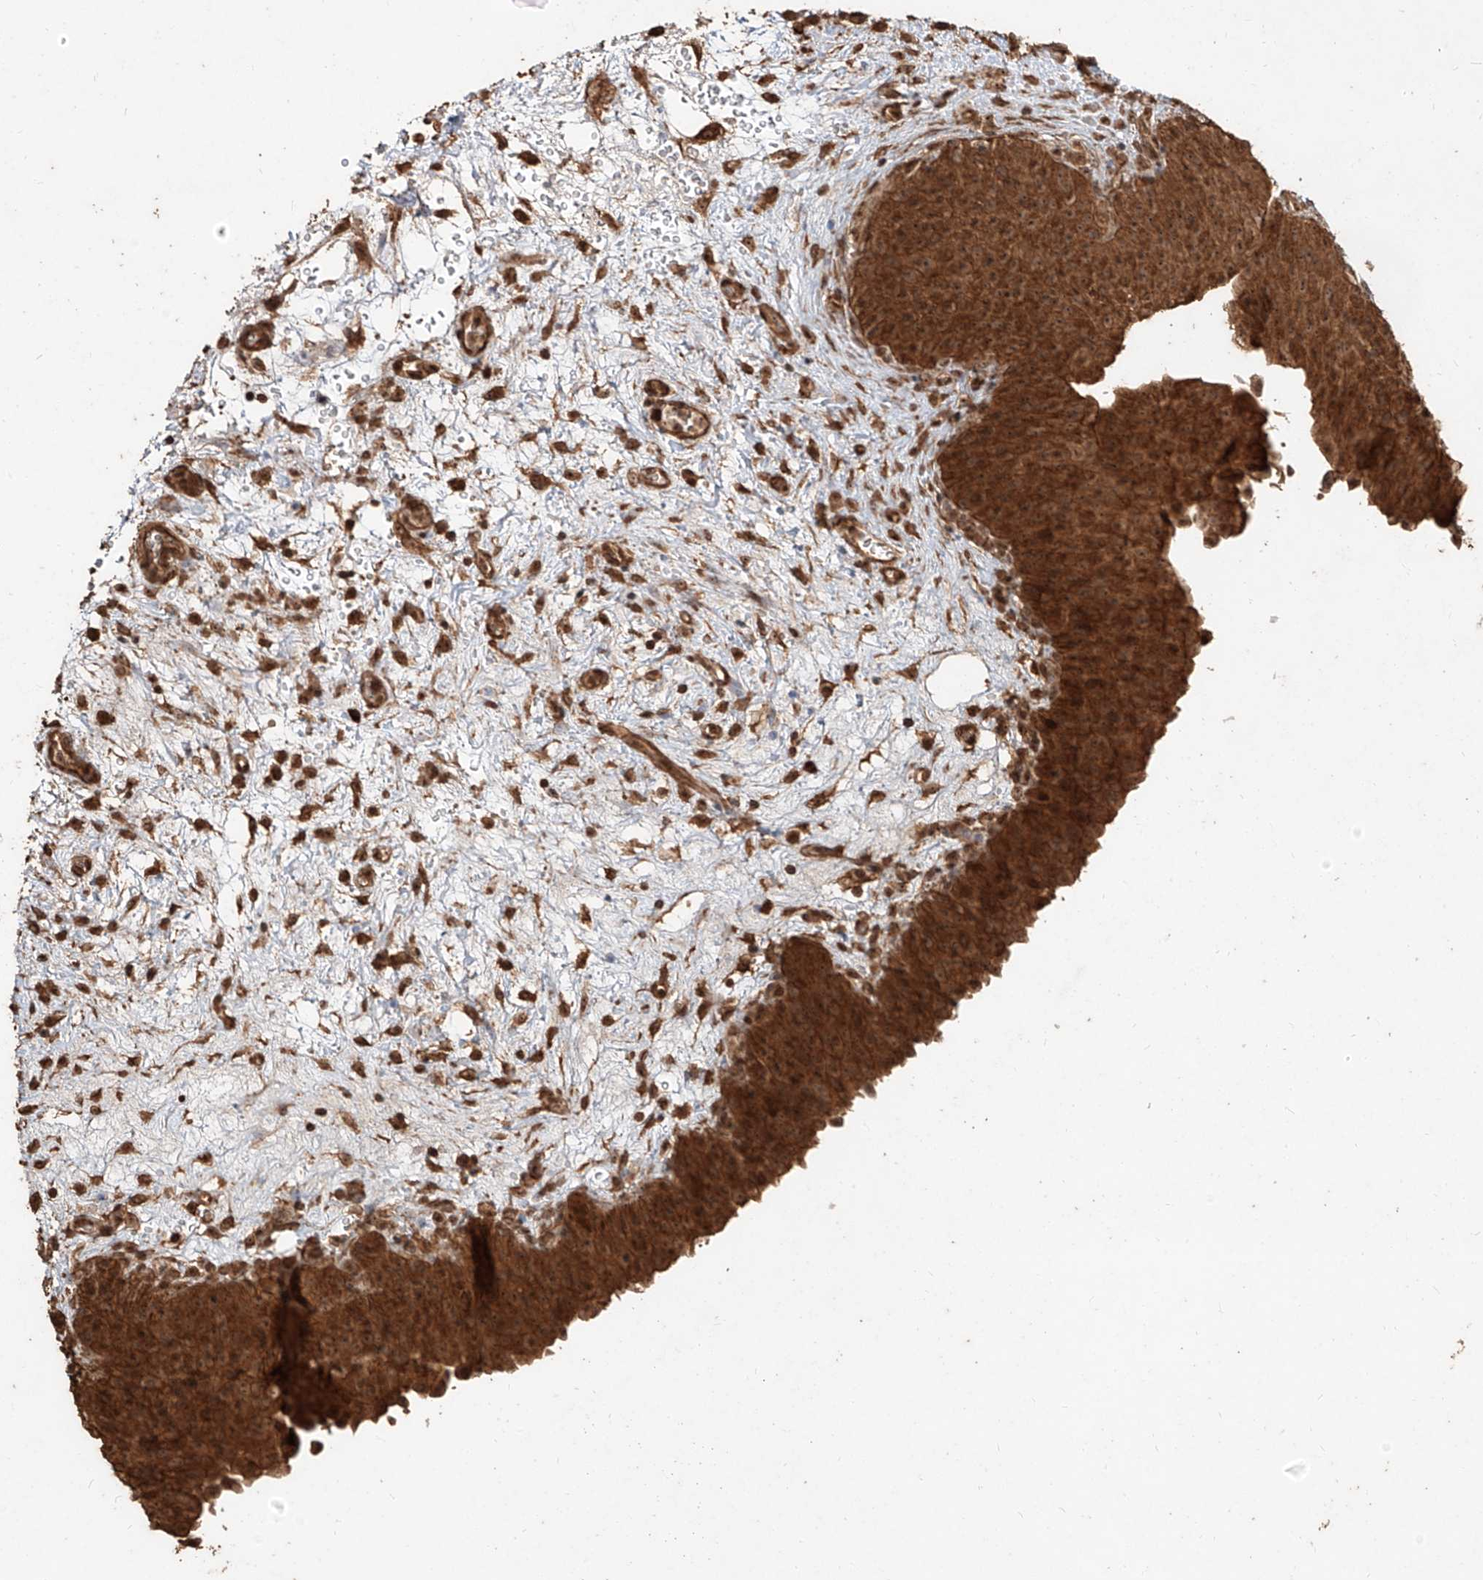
{"staining": {"intensity": "strong", "quantity": ">75%", "location": "cytoplasmic/membranous,nuclear"}, "tissue": "urinary bladder", "cell_type": "Urothelial cells", "image_type": "normal", "snomed": [{"axis": "morphology", "description": "Normal tissue, NOS"}, {"axis": "morphology", "description": "Dysplasia, NOS"}, {"axis": "topography", "description": "Urinary bladder"}], "caption": "High-magnification brightfield microscopy of normal urinary bladder stained with DAB (3,3'-diaminobenzidine) (brown) and counterstained with hematoxylin (blue). urothelial cells exhibit strong cytoplasmic/membranous,nuclear positivity is appreciated in approximately>75% of cells. Nuclei are stained in blue.", "gene": "ZNF660", "patient": {"sex": "male", "age": 35}}